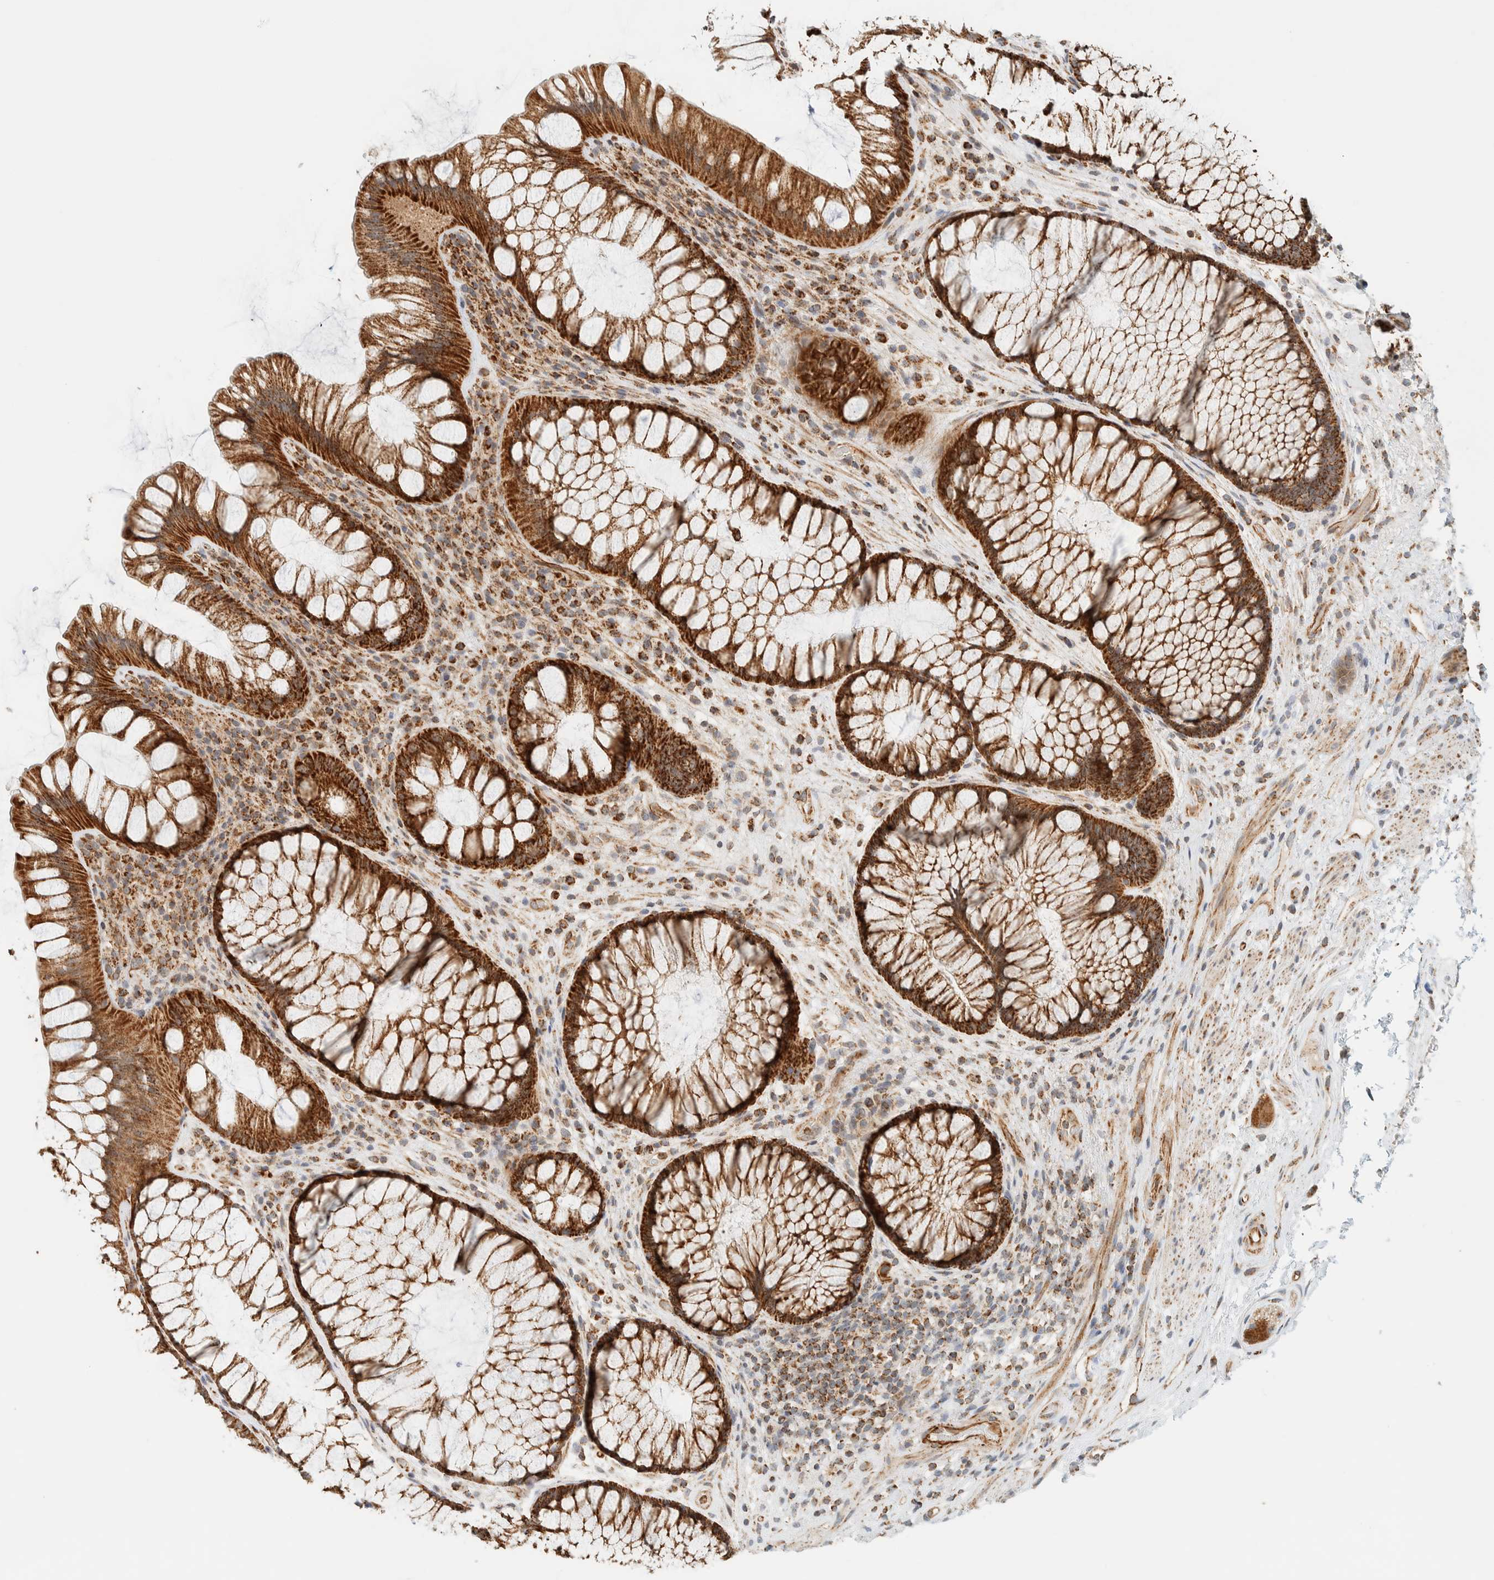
{"staining": {"intensity": "strong", "quantity": ">75%", "location": "cytoplasmic/membranous"}, "tissue": "rectum", "cell_type": "Glandular cells", "image_type": "normal", "snomed": [{"axis": "morphology", "description": "Normal tissue, NOS"}, {"axis": "topography", "description": "Rectum"}], "caption": "Immunohistochemical staining of unremarkable rectum exhibits >75% levels of strong cytoplasmic/membranous protein positivity in approximately >75% of glandular cells.", "gene": "KIFAP3", "patient": {"sex": "male", "age": 51}}